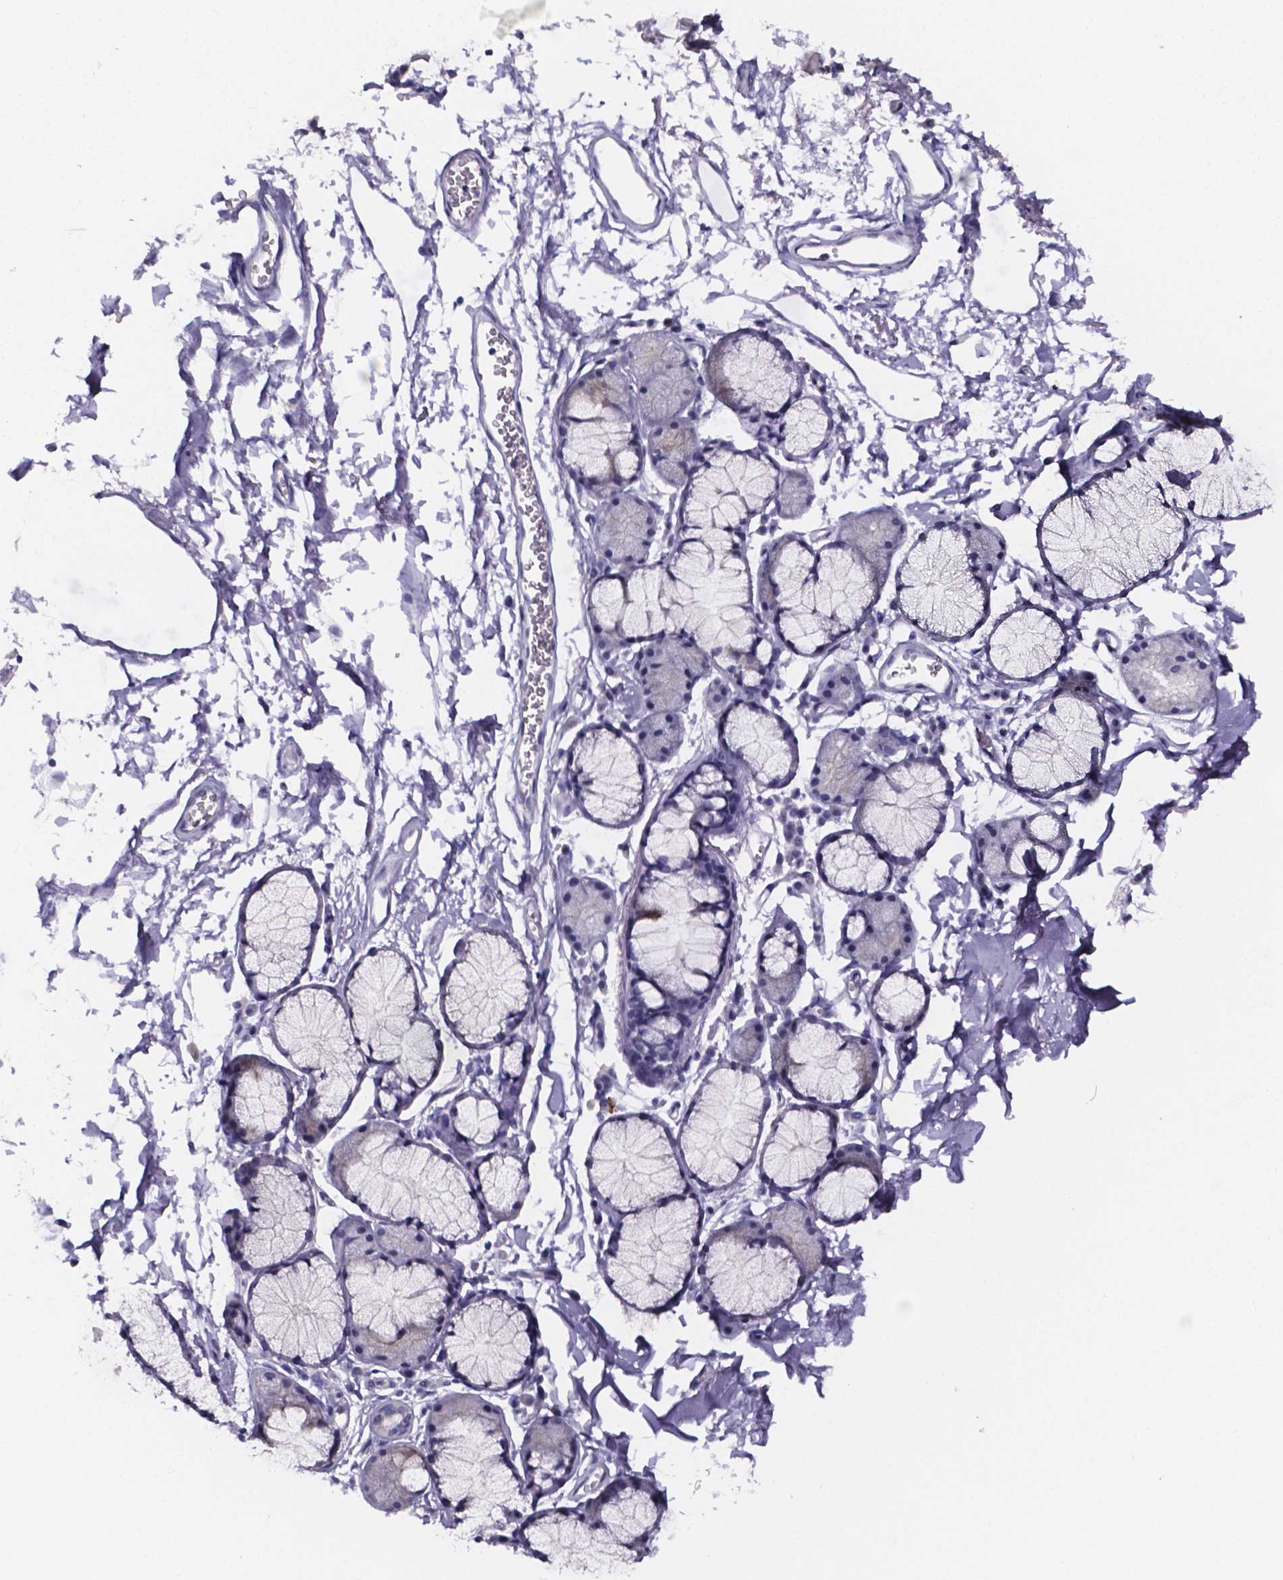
{"staining": {"intensity": "negative", "quantity": "none", "location": "none"}, "tissue": "adipose tissue", "cell_type": "Adipocytes", "image_type": "normal", "snomed": [{"axis": "morphology", "description": "Normal tissue, NOS"}, {"axis": "topography", "description": "Cartilage tissue"}, {"axis": "topography", "description": "Bronchus"}], "caption": "IHC image of benign adipose tissue: human adipose tissue stained with DAB (3,3'-diaminobenzidine) displays no significant protein staining in adipocytes. Brightfield microscopy of IHC stained with DAB (brown) and hematoxylin (blue), captured at high magnification.", "gene": "IZUMO1", "patient": {"sex": "female", "age": 79}}